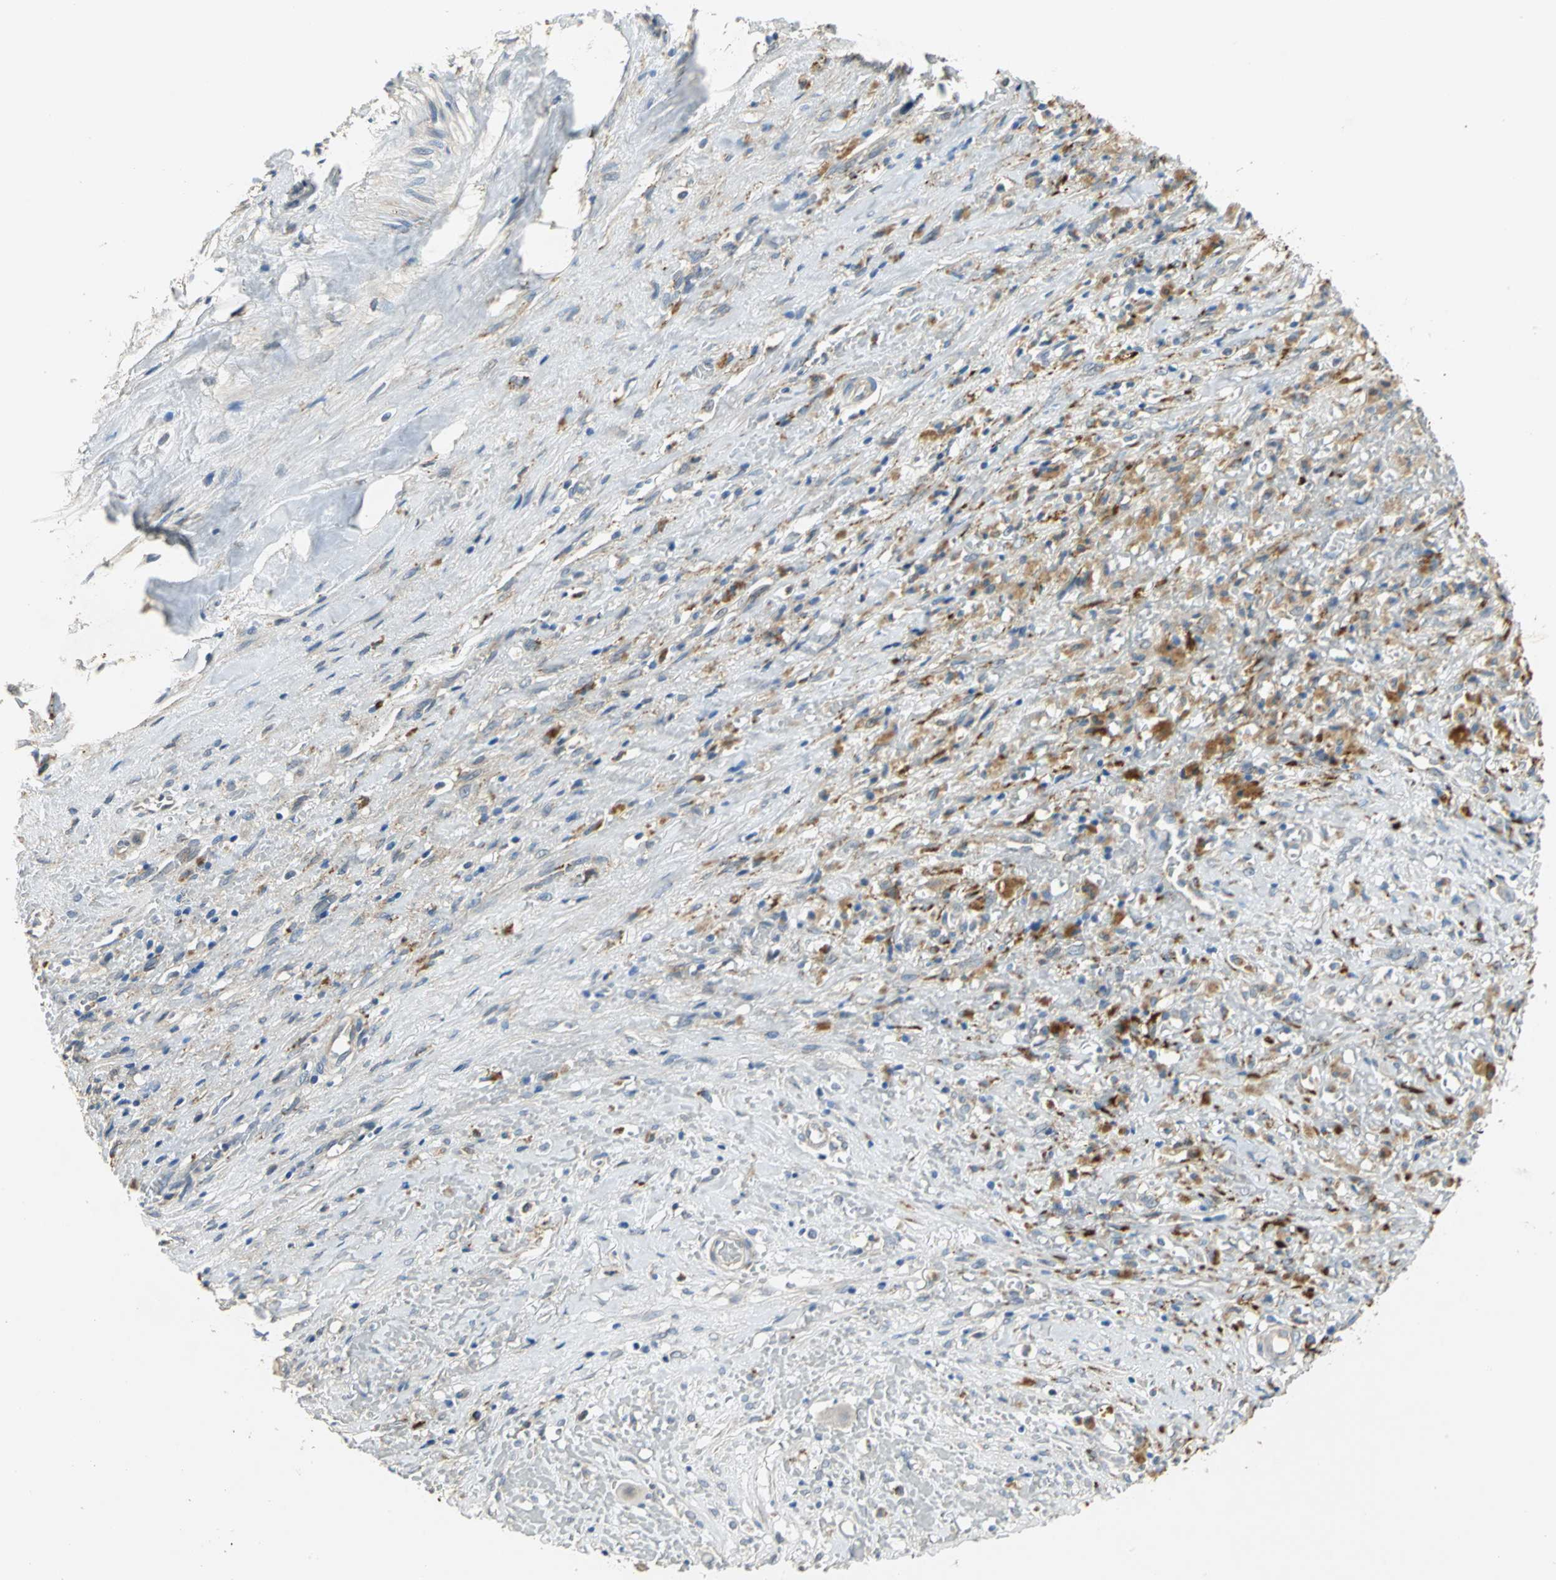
{"staining": {"intensity": "moderate", "quantity": "25%-75%", "location": "cytoplasmic/membranous"}, "tissue": "liver cancer", "cell_type": "Tumor cells", "image_type": "cancer", "snomed": [{"axis": "morphology", "description": "Cholangiocarcinoma"}, {"axis": "topography", "description": "Liver"}], "caption": "Immunohistochemical staining of liver cholangiocarcinoma reveals moderate cytoplasmic/membranous protein staining in approximately 25%-75% of tumor cells. Nuclei are stained in blue.", "gene": "IL17RB", "patient": {"sex": "female", "age": 70}}